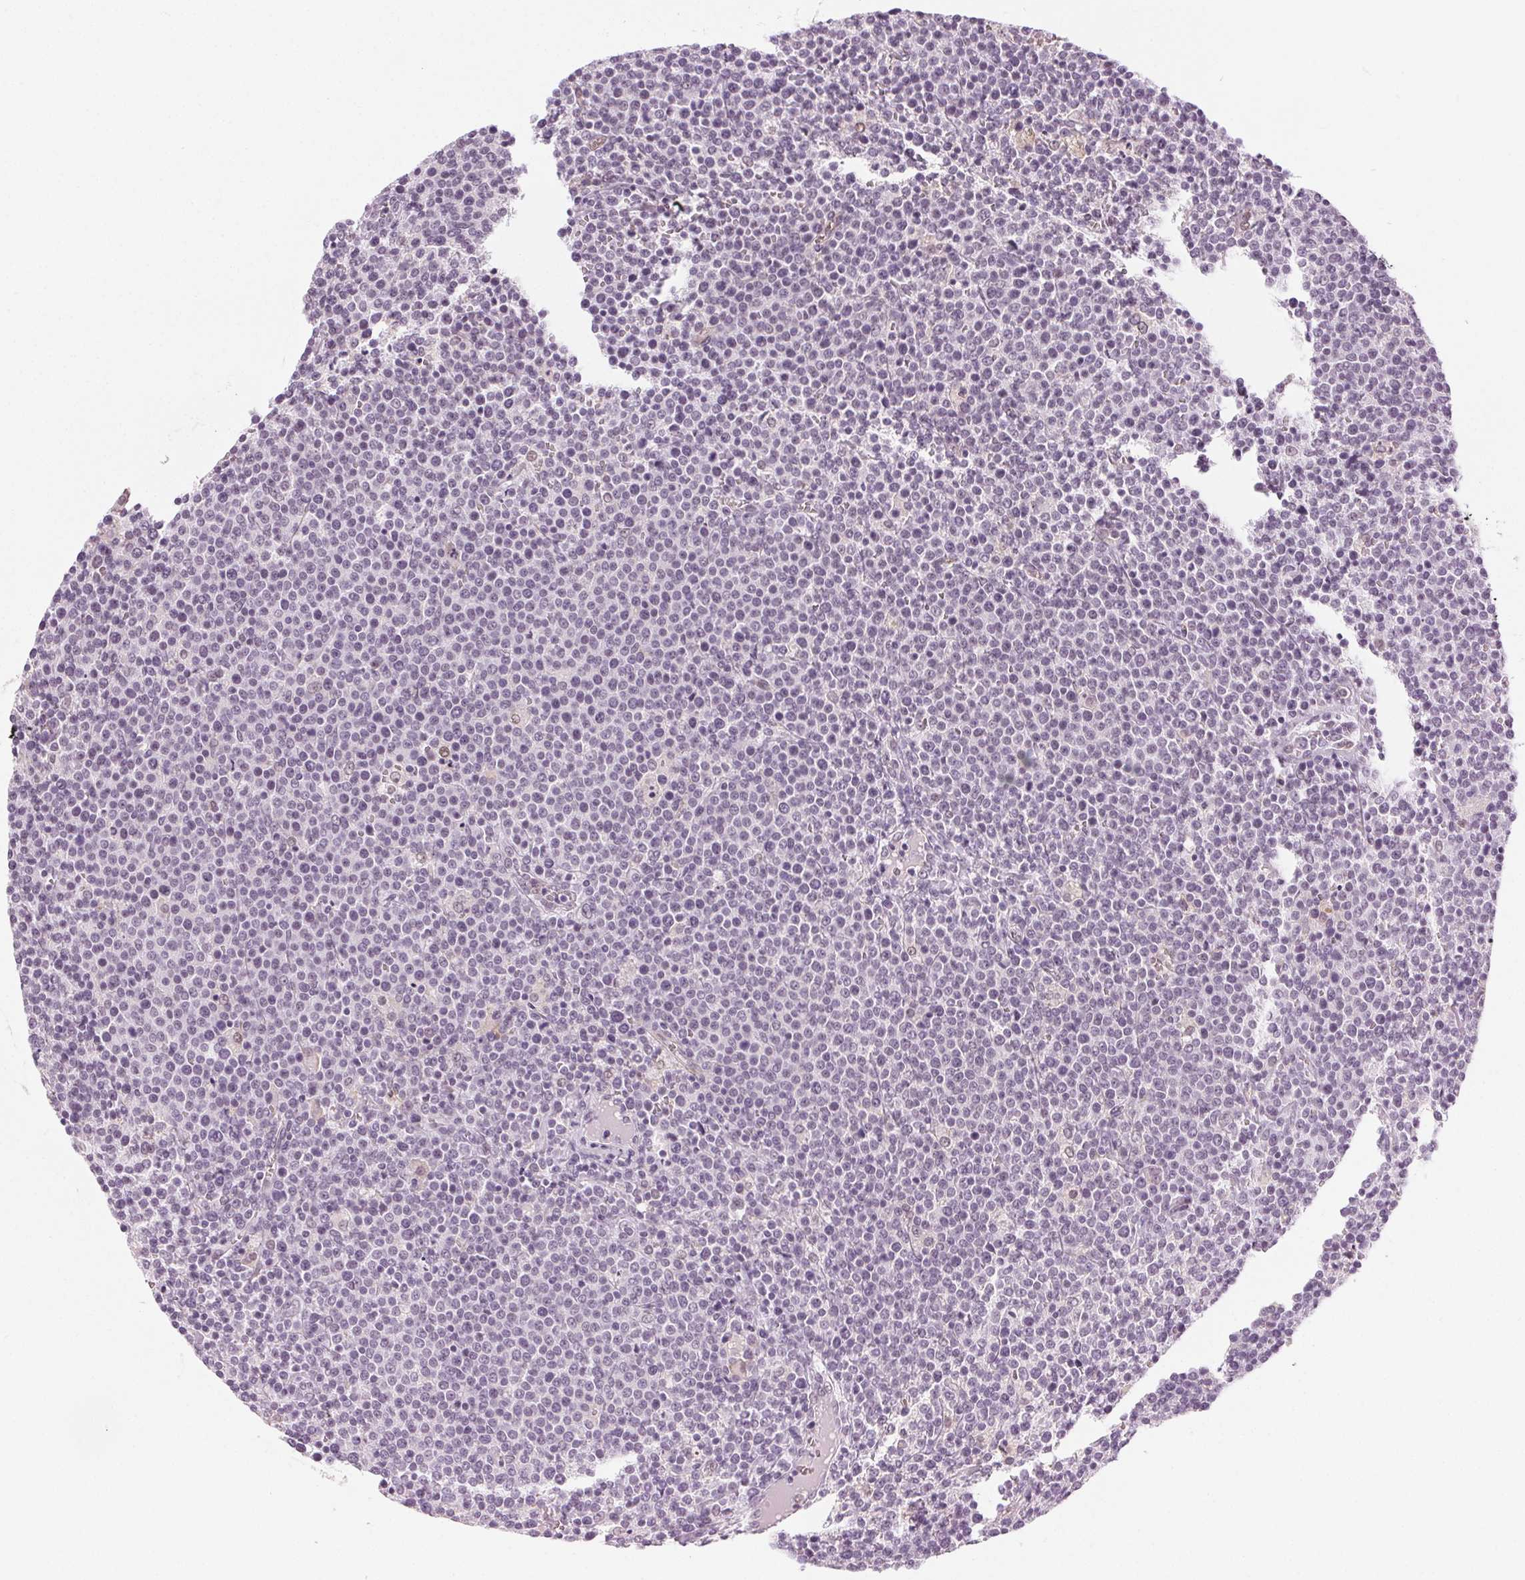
{"staining": {"intensity": "negative", "quantity": "none", "location": "none"}, "tissue": "lymphoma", "cell_type": "Tumor cells", "image_type": "cancer", "snomed": [{"axis": "morphology", "description": "Malignant lymphoma, non-Hodgkin's type, High grade"}, {"axis": "topography", "description": "Lymph node"}], "caption": "This is a photomicrograph of immunohistochemistry (IHC) staining of high-grade malignant lymphoma, non-Hodgkin's type, which shows no staining in tumor cells.", "gene": "AIF1L", "patient": {"sex": "male", "age": 61}}